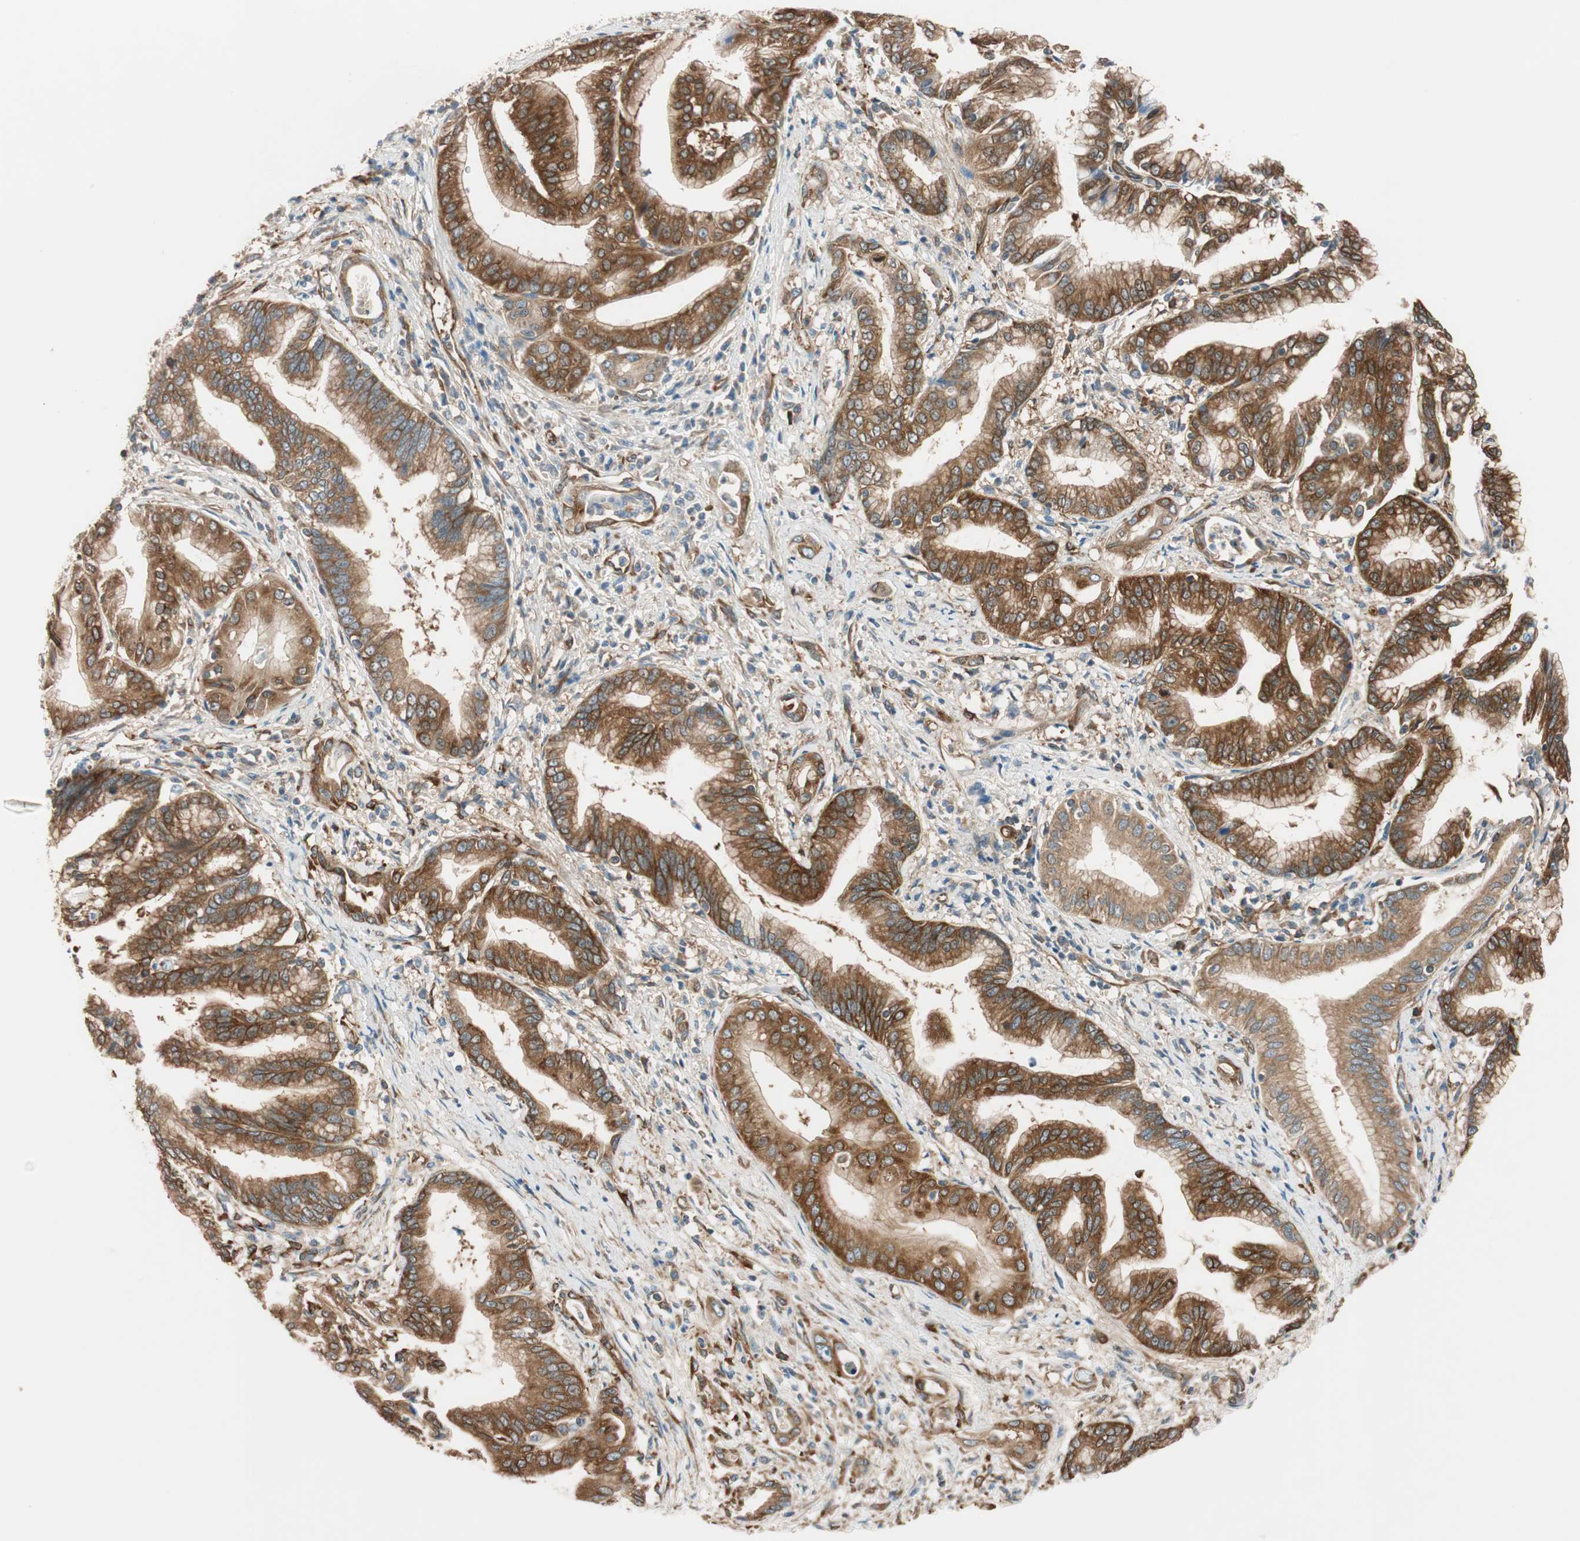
{"staining": {"intensity": "strong", "quantity": ">75%", "location": "cytoplasmic/membranous"}, "tissue": "pancreatic cancer", "cell_type": "Tumor cells", "image_type": "cancer", "snomed": [{"axis": "morphology", "description": "Adenocarcinoma, NOS"}, {"axis": "topography", "description": "Pancreas"}], "caption": "High-magnification brightfield microscopy of pancreatic adenocarcinoma stained with DAB (brown) and counterstained with hematoxylin (blue). tumor cells exhibit strong cytoplasmic/membranous expression is appreciated in approximately>75% of cells.", "gene": "WASL", "patient": {"sex": "female", "age": 64}}